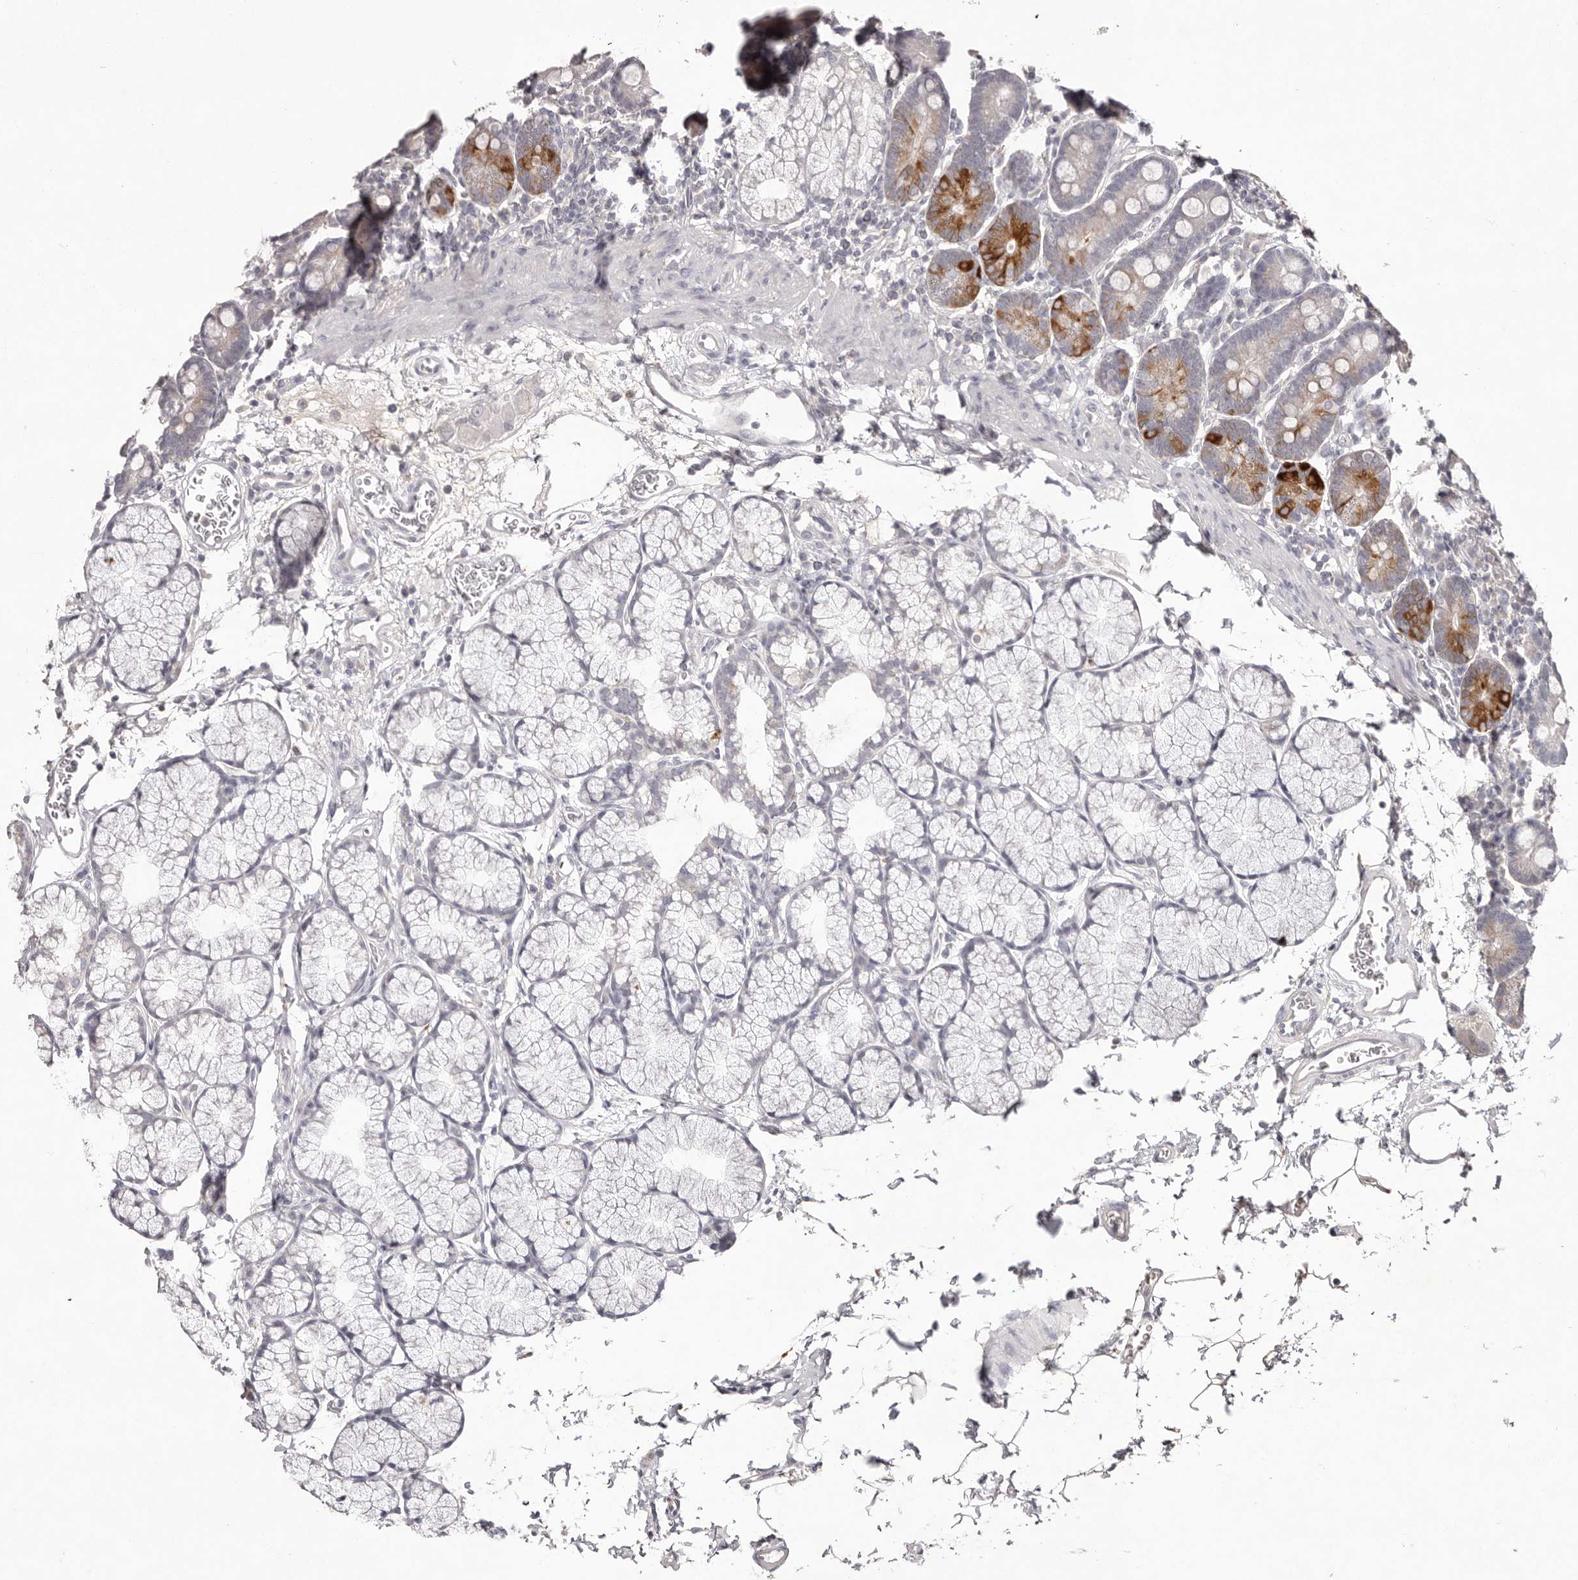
{"staining": {"intensity": "strong", "quantity": "<25%", "location": "cytoplasmic/membranous"}, "tissue": "duodenum", "cell_type": "Glandular cells", "image_type": "normal", "snomed": [{"axis": "morphology", "description": "Normal tissue, NOS"}, {"axis": "topography", "description": "Duodenum"}], "caption": "Duodenum stained with DAB immunohistochemistry displays medium levels of strong cytoplasmic/membranous expression in about <25% of glandular cells. (Brightfield microscopy of DAB IHC at high magnification).", "gene": "SCUBE2", "patient": {"sex": "male", "age": 35}}